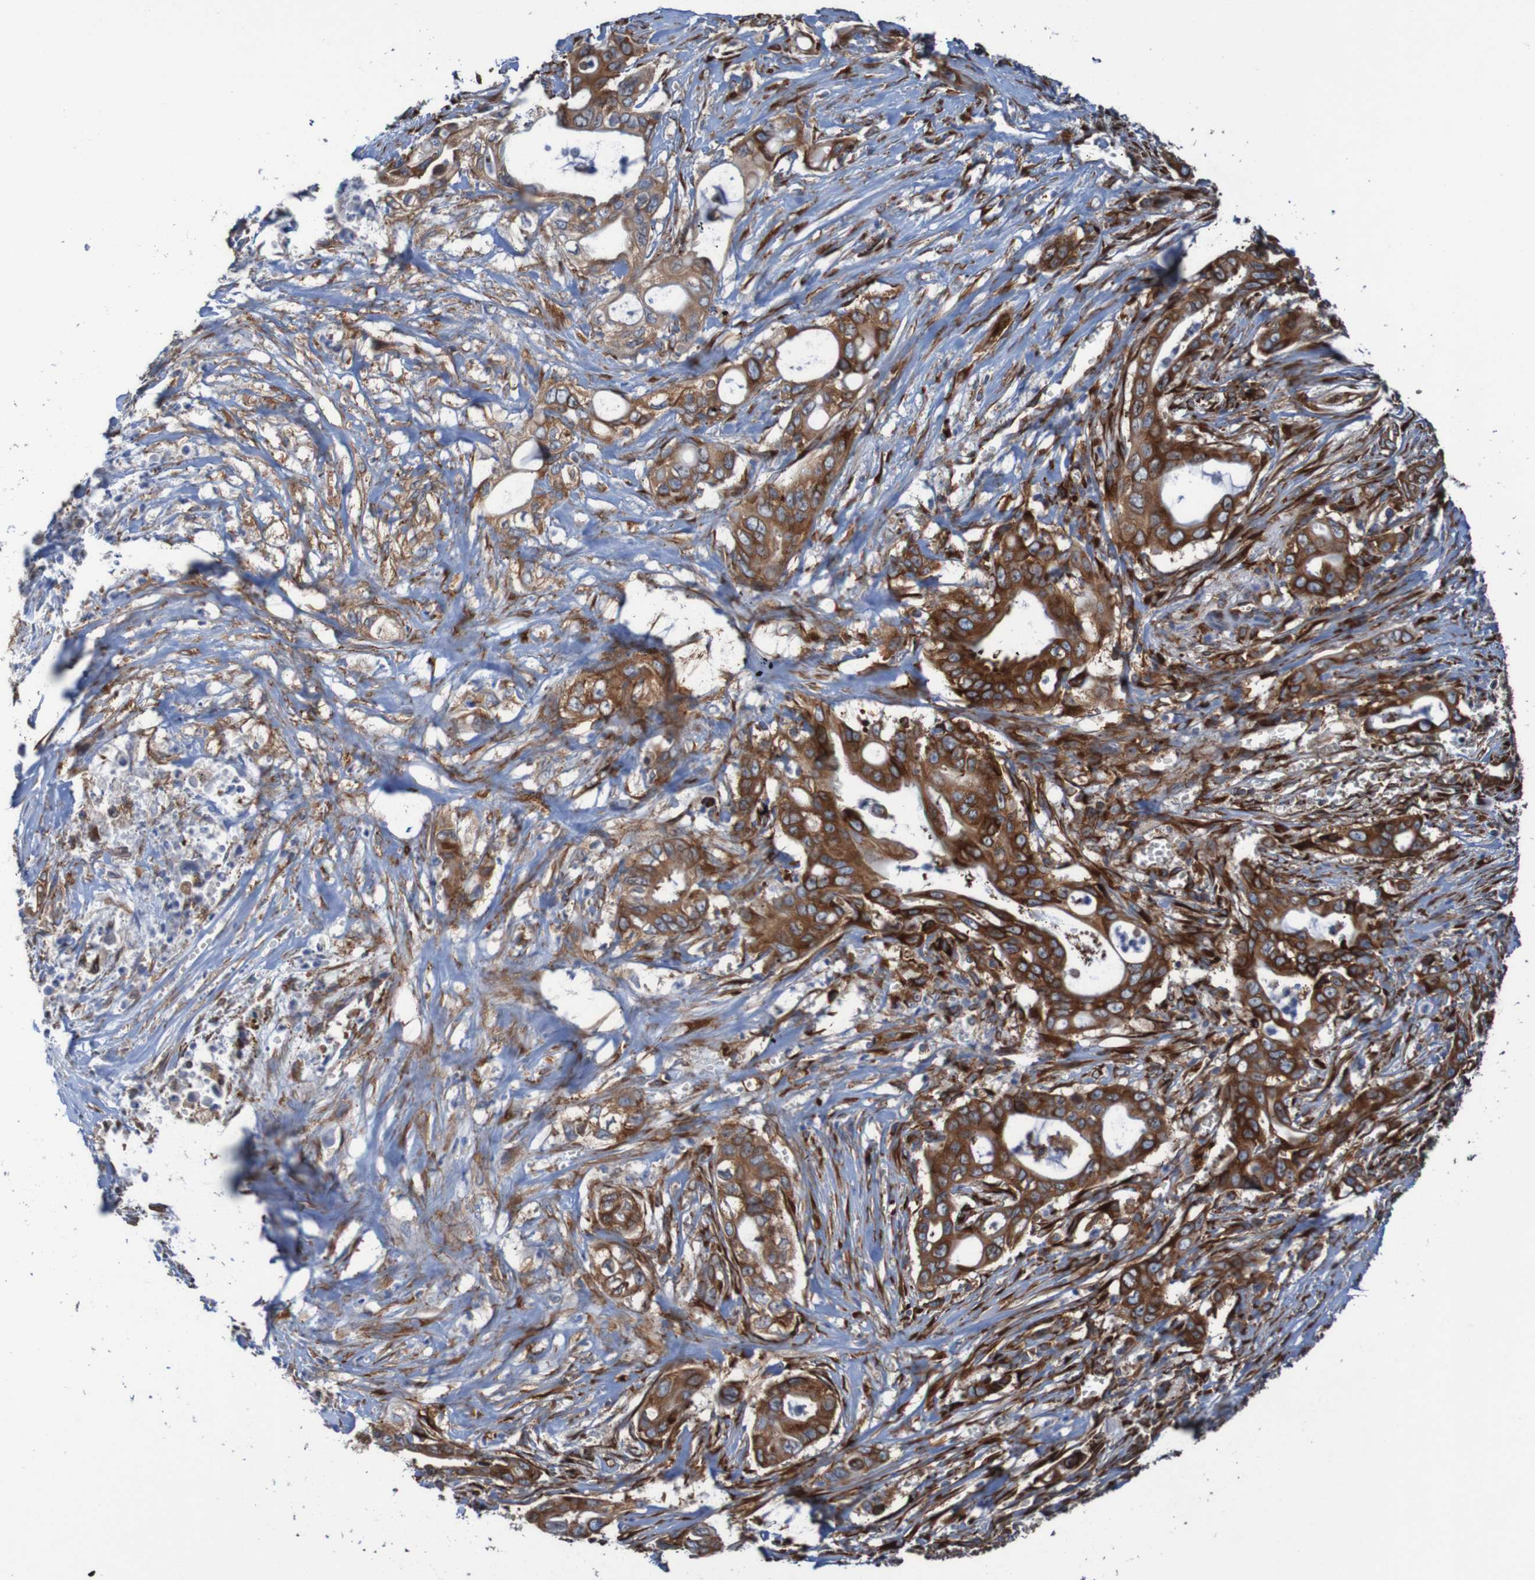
{"staining": {"intensity": "strong", "quantity": ">75%", "location": "cytoplasmic/membranous"}, "tissue": "pancreatic cancer", "cell_type": "Tumor cells", "image_type": "cancer", "snomed": [{"axis": "morphology", "description": "Adenocarcinoma, NOS"}, {"axis": "topography", "description": "Pancreas"}], "caption": "A high amount of strong cytoplasmic/membranous expression is appreciated in about >75% of tumor cells in pancreatic adenocarcinoma tissue.", "gene": "RPL10", "patient": {"sex": "male", "age": 59}}